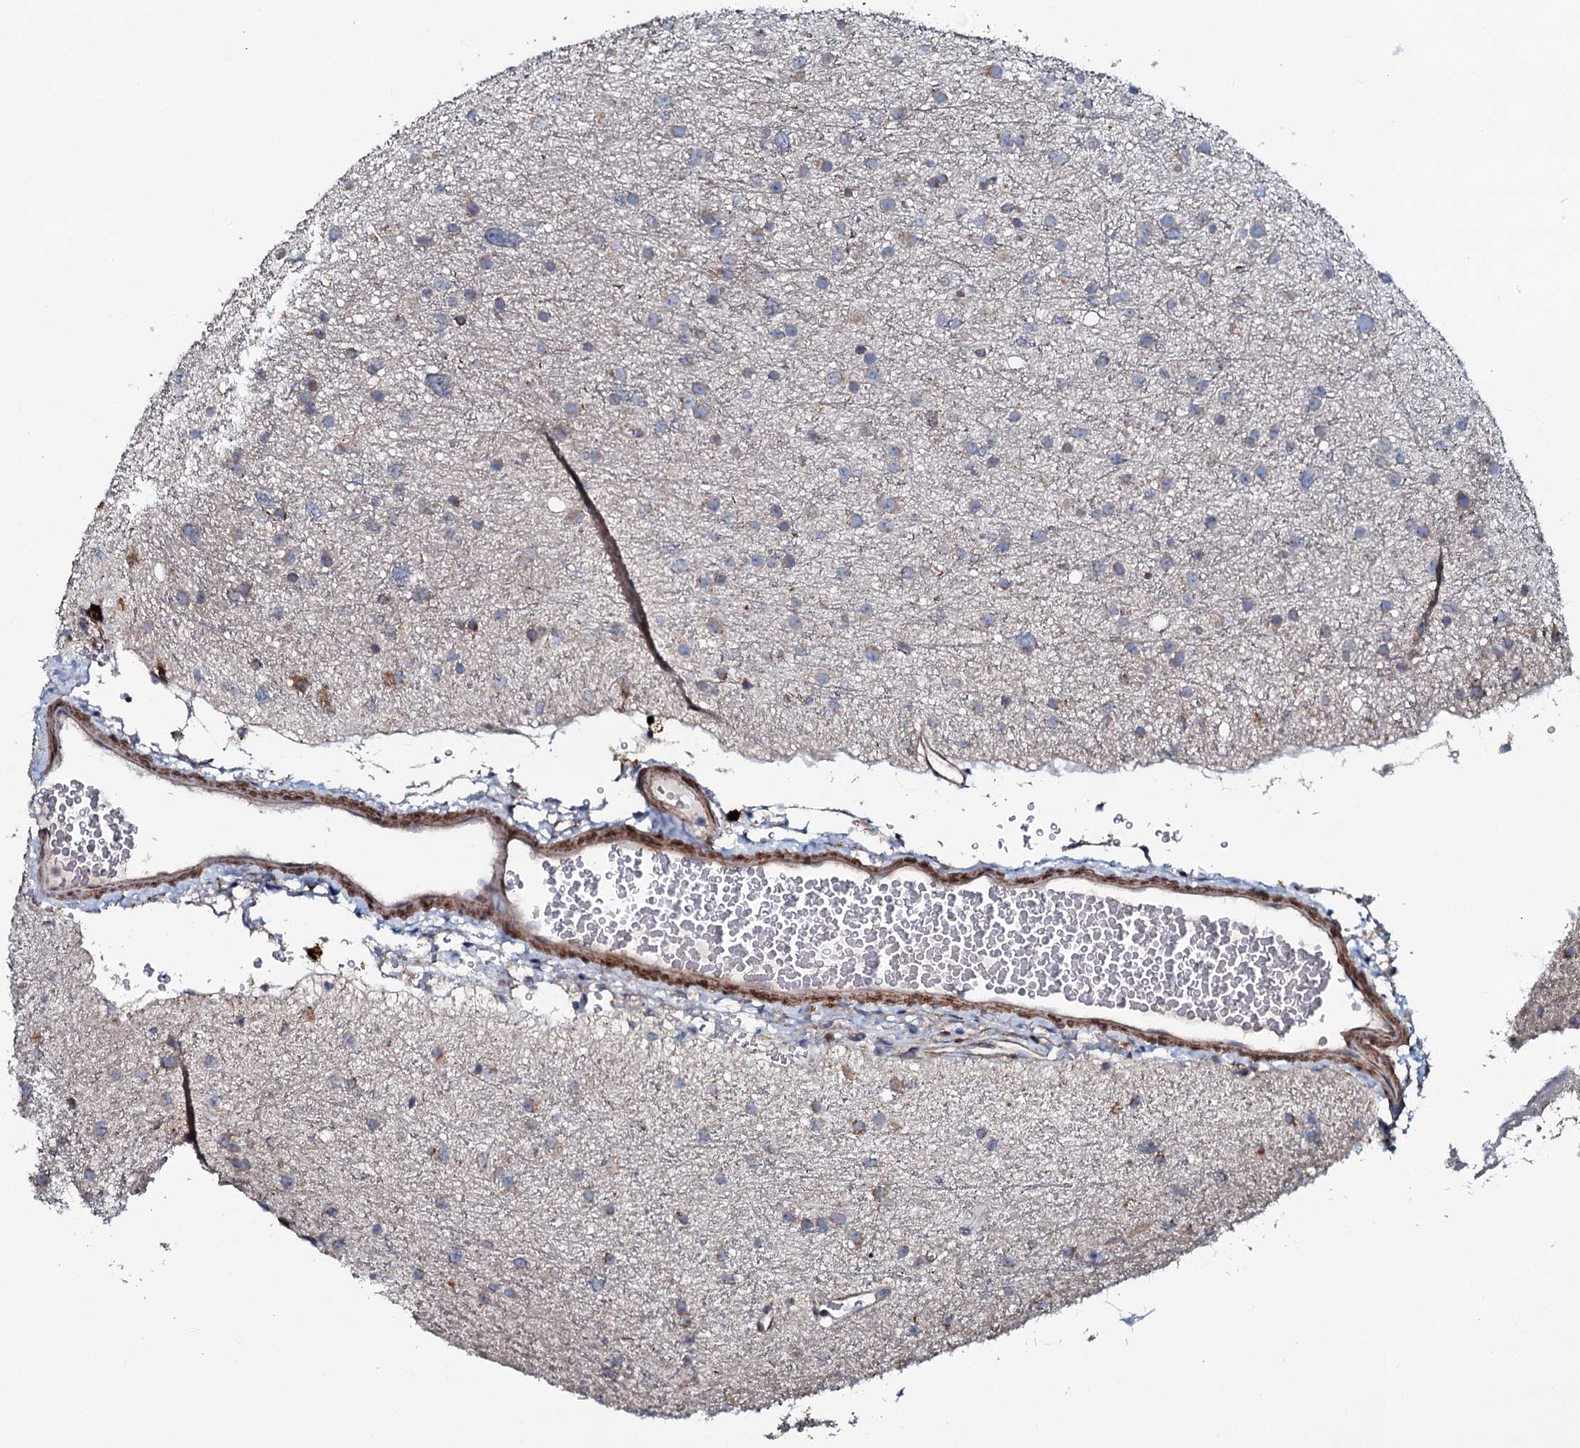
{"staining": {"intensity": "weak", "quantity": "<25%", "location": "cytoplasmic/membranous"}, "tissue": "glioma", "cell_type": "Tumor cells", "image_type": "cancer", "snomed": [{"axis": "morphology", "description": "Glioma, malignant, Low grade"}, {"axis": "topography", "description": "Cerebral cortex"}], "caption": "Immunohistochemistry histopathology image of neoplastic tissue: malignant glioma (low-grade) stained with DAB (3,3'-diaminobenzidine) demonstrates no significant protein positivity in tumor cells.", "gene": "KCTD4", "patient": {"sex": "female", "age": 39}}